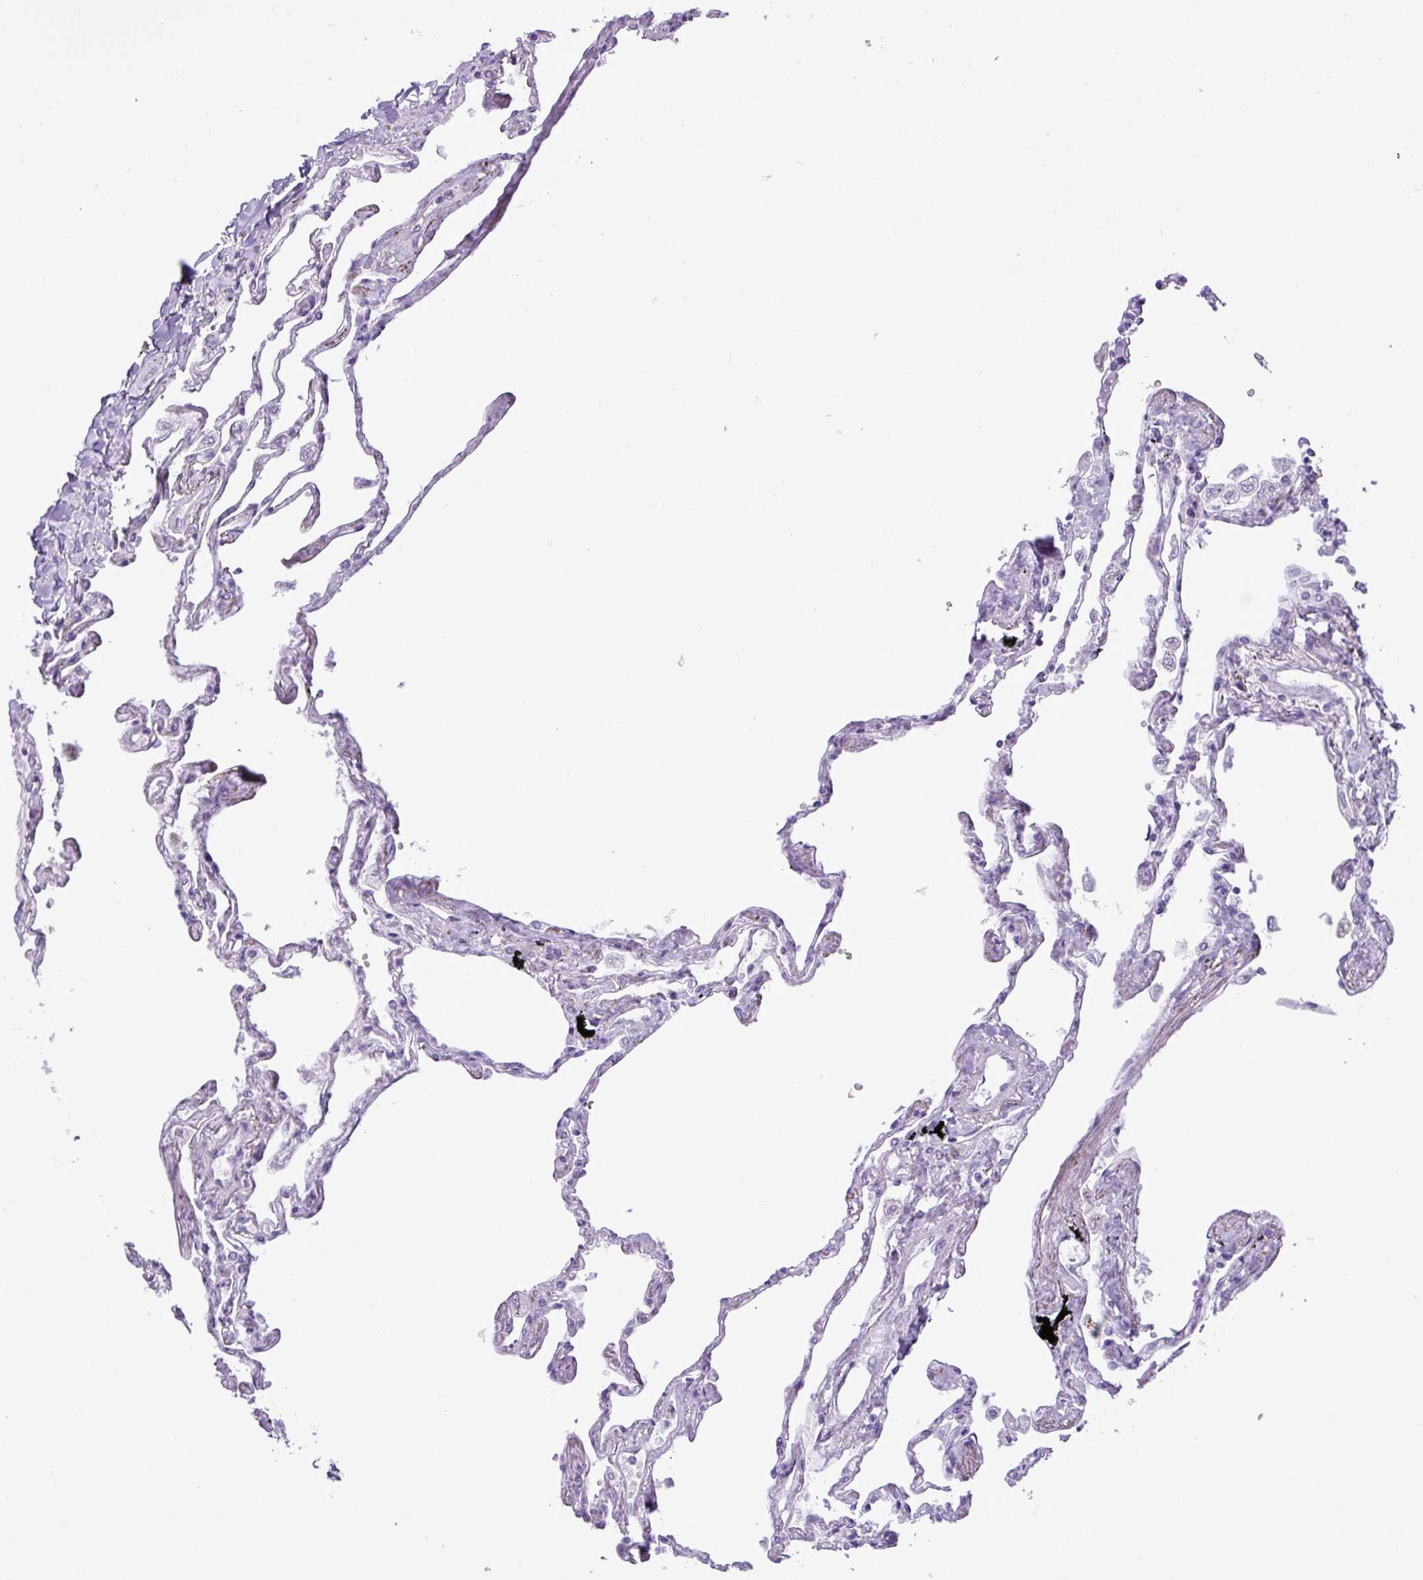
{"staining": {"intensity": "negative", "quantity": "none", "location": "none"}, "tissue": "lung", "cell_type": "Alveolar cells", "image_type": "normal", "snomed": [{"axis": "morphology", "description": "Normal tissue, NOS"}, {"axis": "topography", "description": "Lung"}], "caption": "A histopathology image of lung stained for a protein shows no brown staining in alveolar cells.", "gene": "ELOA2", "patient": {"sex": "female", "age": 67}}